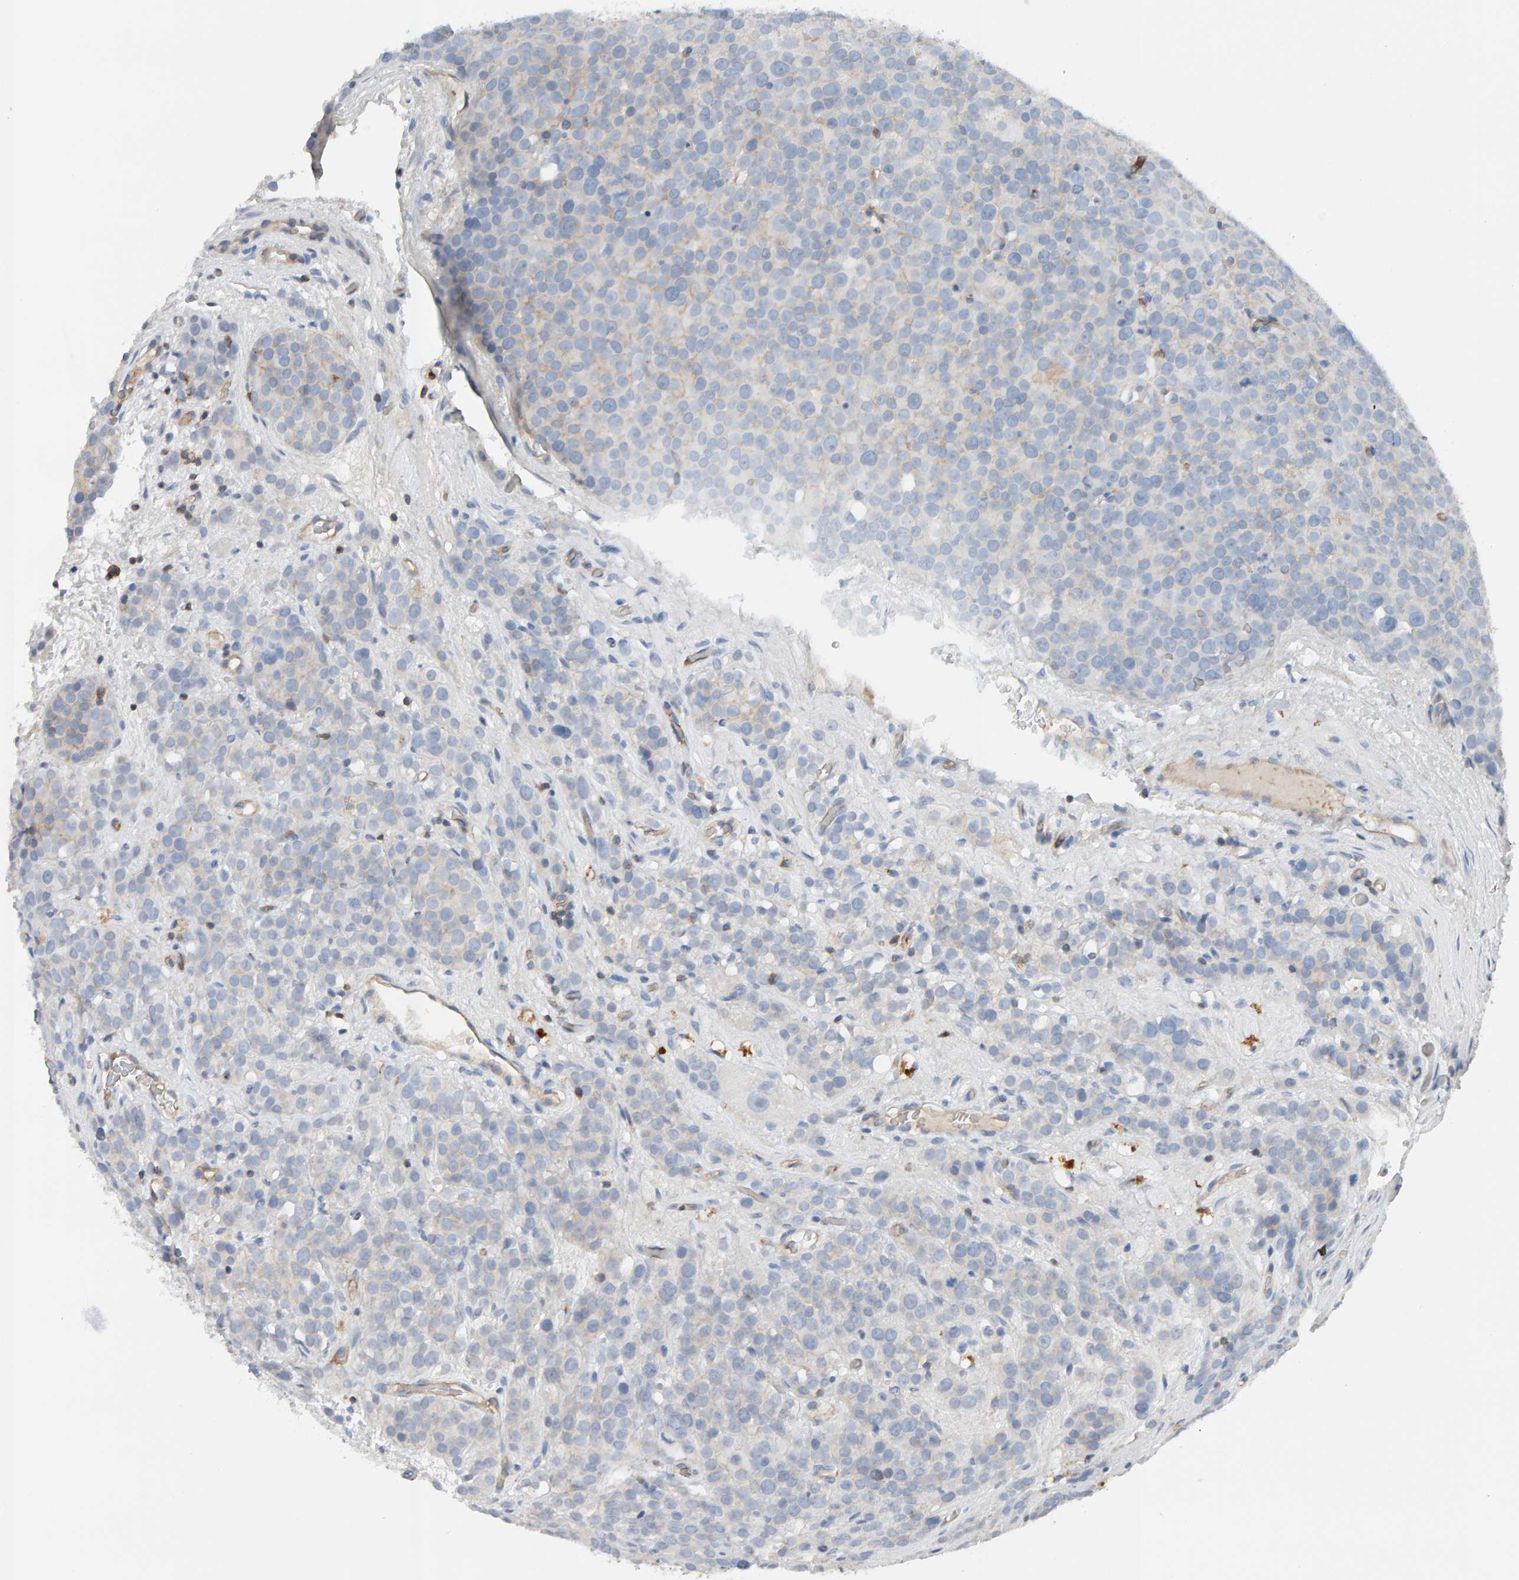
{"staining": {"intensity": "negative", "quantity": "none", "location": "none"}, "tissue": "testis cancer", "cell_type": "Tumor cells", "image_type": "cancer", "snomed": [{"axis": "morphology", "description": "Seminoma, NOS"}, {"axis": "topography", "description": "Testis"}], "caption": "Protein analysis of testis cancer demonstrates no significant positivity in tumor cells.", "gene": "FYN", "patient": {"sex": "male", "age": 71}}